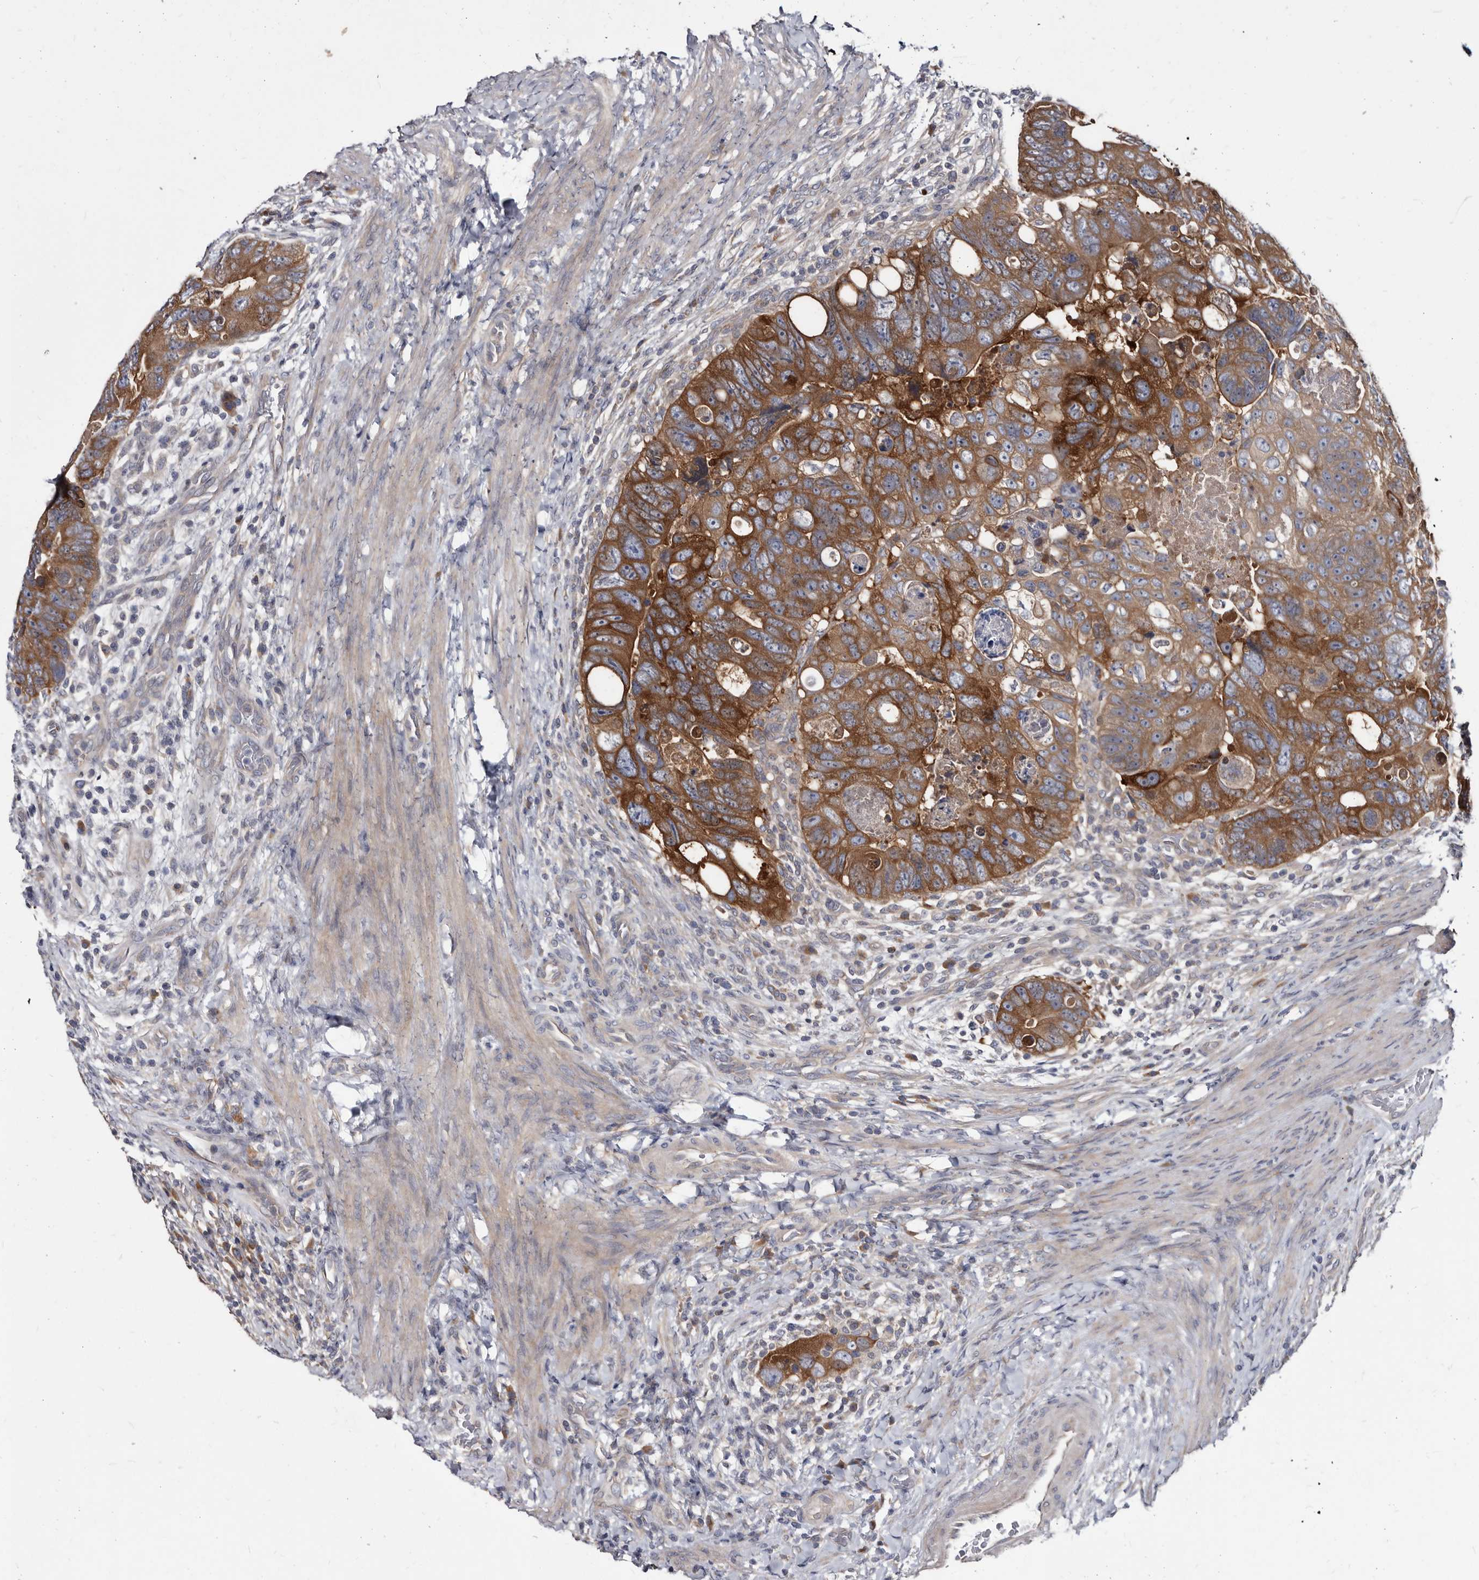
{"staining": {"intensity": "strong", "quantity": ">75%", "location": "cytoplasmic/membranous"}, "tissue": "colorectal cancer", "cell_type": "Tumor cells", "image_type": "cancer", "snomed": [{"axis": "morphology", "description": "Adenocarcinoma, NOS"}, {"axis": "topography", "description": "Rectum"}], "caption": "A high amount of strong cytoplasmic/membranous staining is appreciated in about >75% of tumor cells in adenocarcinoma (colorectal) tissue. (DAB (3,3'-diaminobenzidine) IHC, brown staining for protein, blue staining for nuclei).", "gene": "ABCF2", "patient": {"sex": "male", "age": 59}}